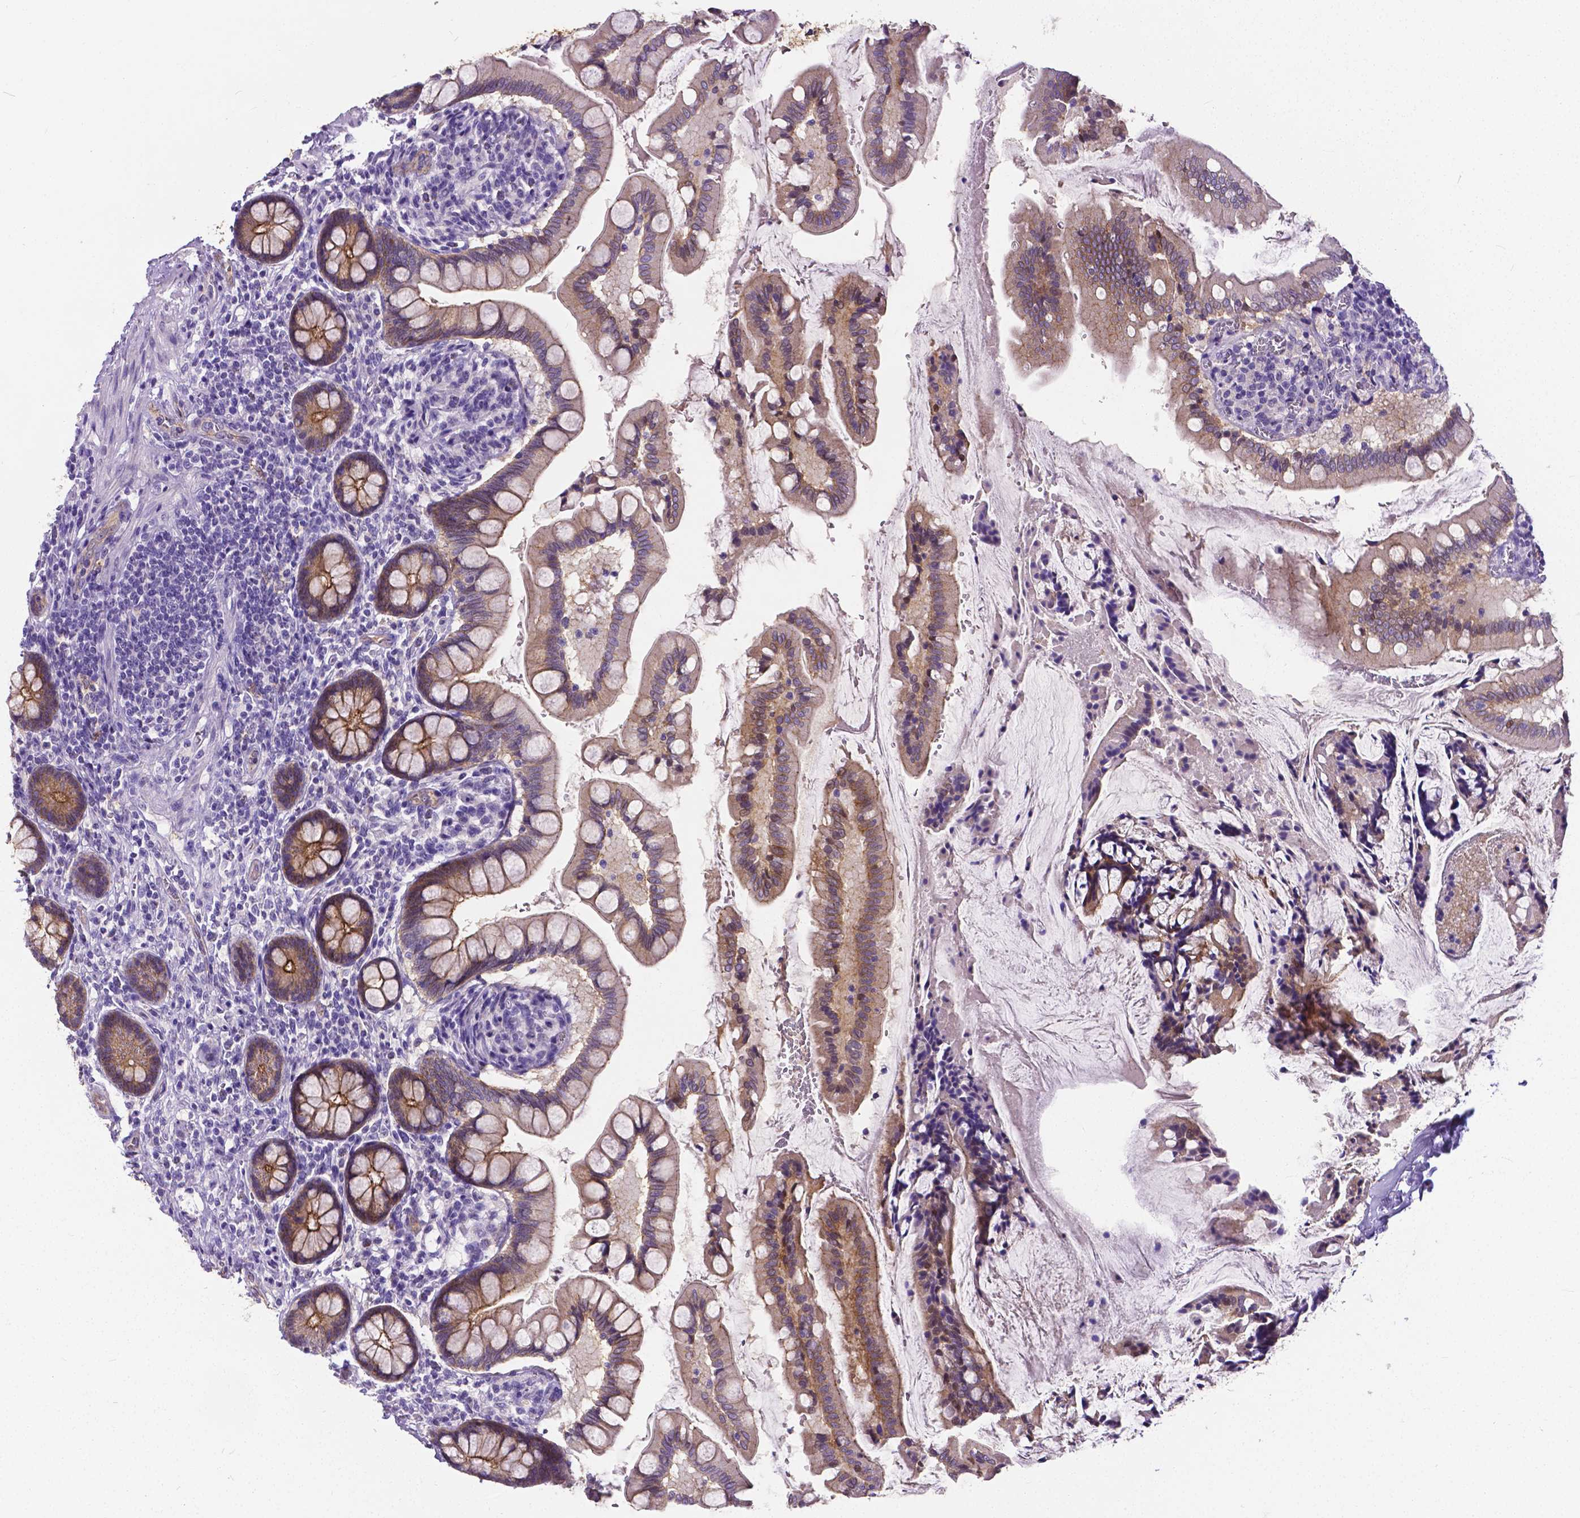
{"staining": {"intensity": "moderate", "quantity": "25%-75%", "location": "cytoplasmic/membranous"}, "tissue": "small intestine", "cell_type": "Glandular cells", "image_type": "normal", "snomed": [{"axis": "morphology", "description": "Normal tissue, NOS"}, {"axis": "topography", "description": "Small intestine"}], "caption": "Small intestine stained with IHC displays moderate cytoplasmic/membranous expression in about 25%-75% of glandular cells.", "gene": "OCLN", "patient": {"sex": "female", "age": 56}}